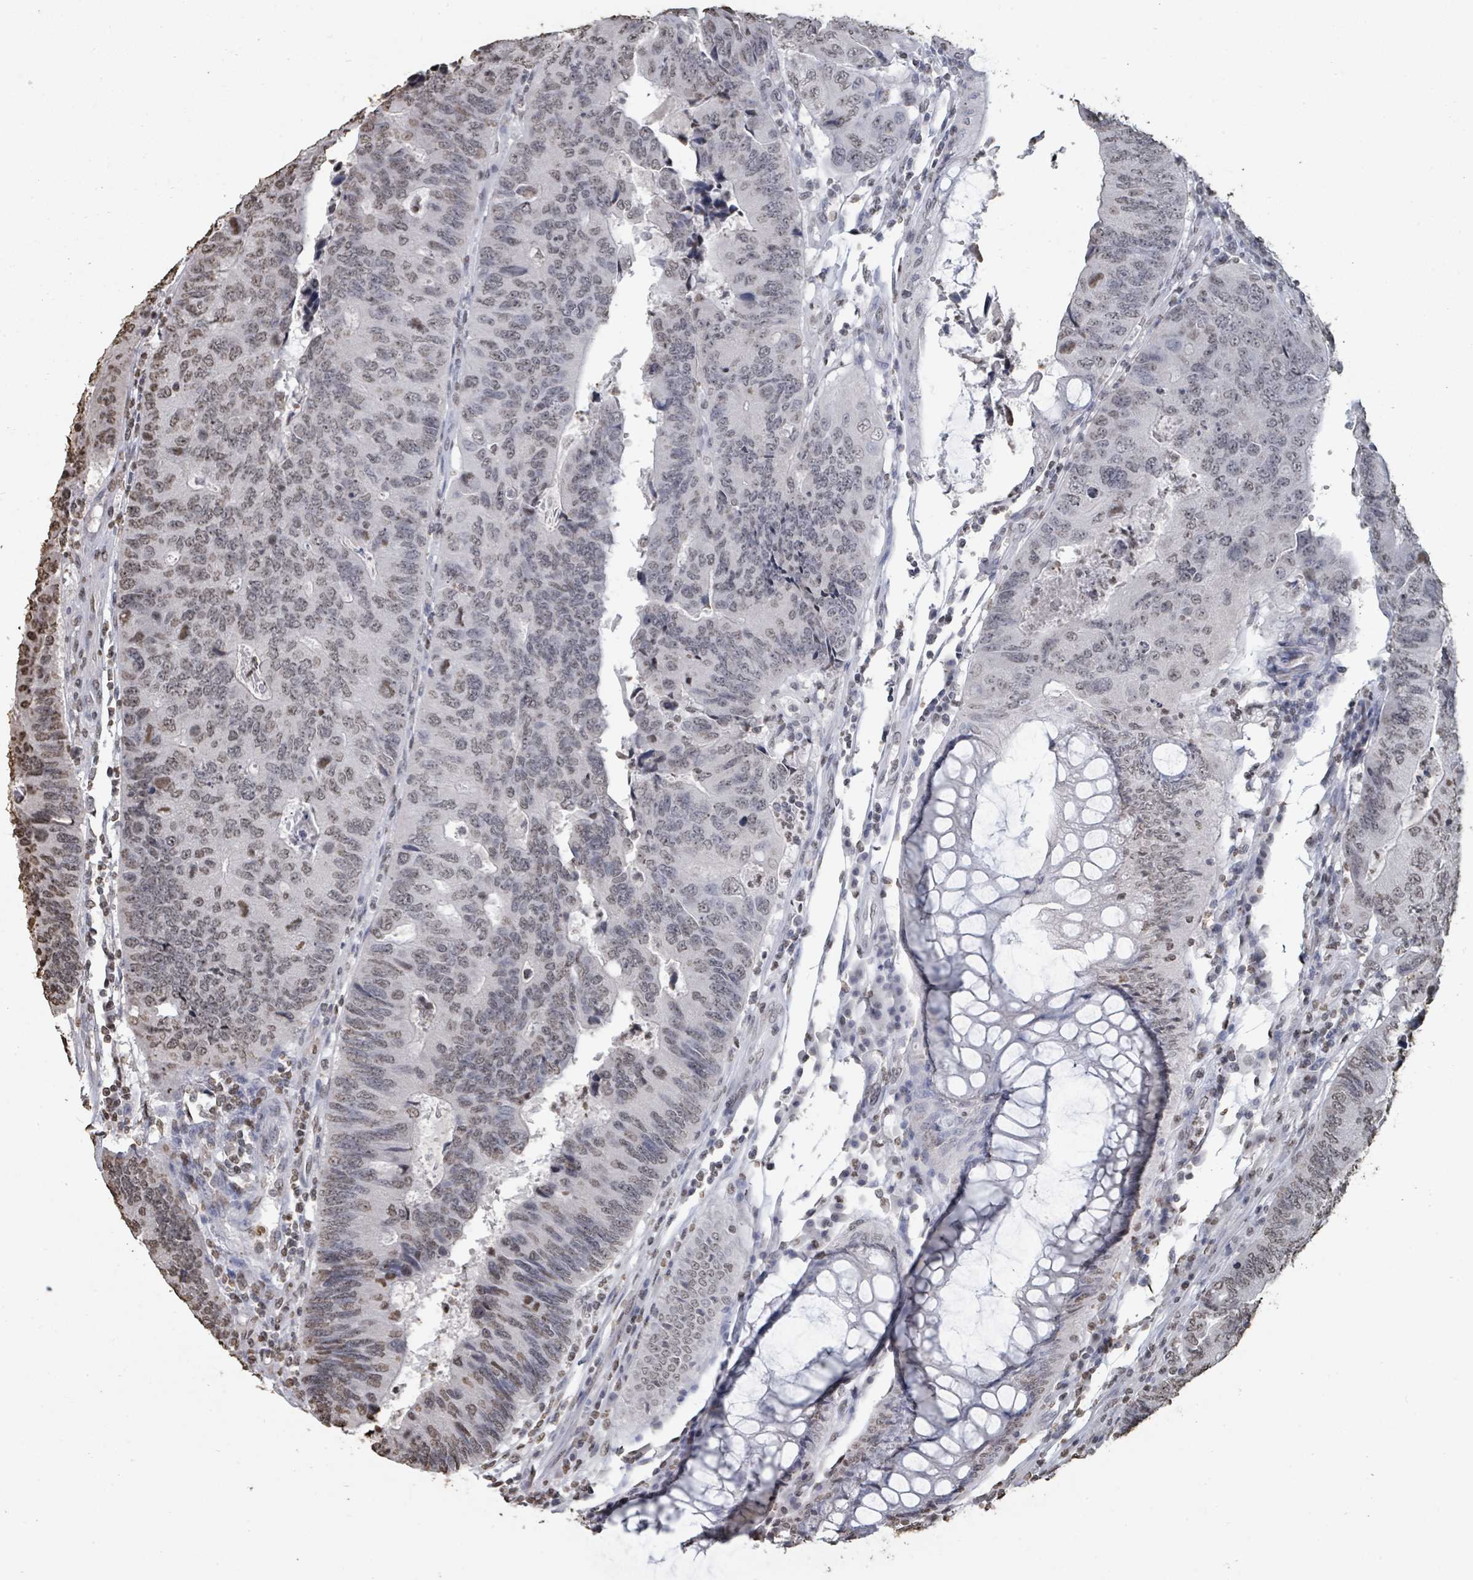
{"staining": {"intensity": "weak", "quantity": "25%-75%", "location": "nuclear"}, "tissue": "colorectal cancer", "cell_type": "Tumor cells", "image_type": "cancer", "snomed": [{"axis": "morphology", "description": "Adenocarcinoma, NOS"}, {"axis": "topography", "description": "Colon"}], "caption": "This image demonstrates IHC staining of colorectal cancer, with low weak nuclear expression in approximately 25%-75% of tumor cells.", "gene": "MRPS12", "patient": {"sex": "female", "age": 67}}